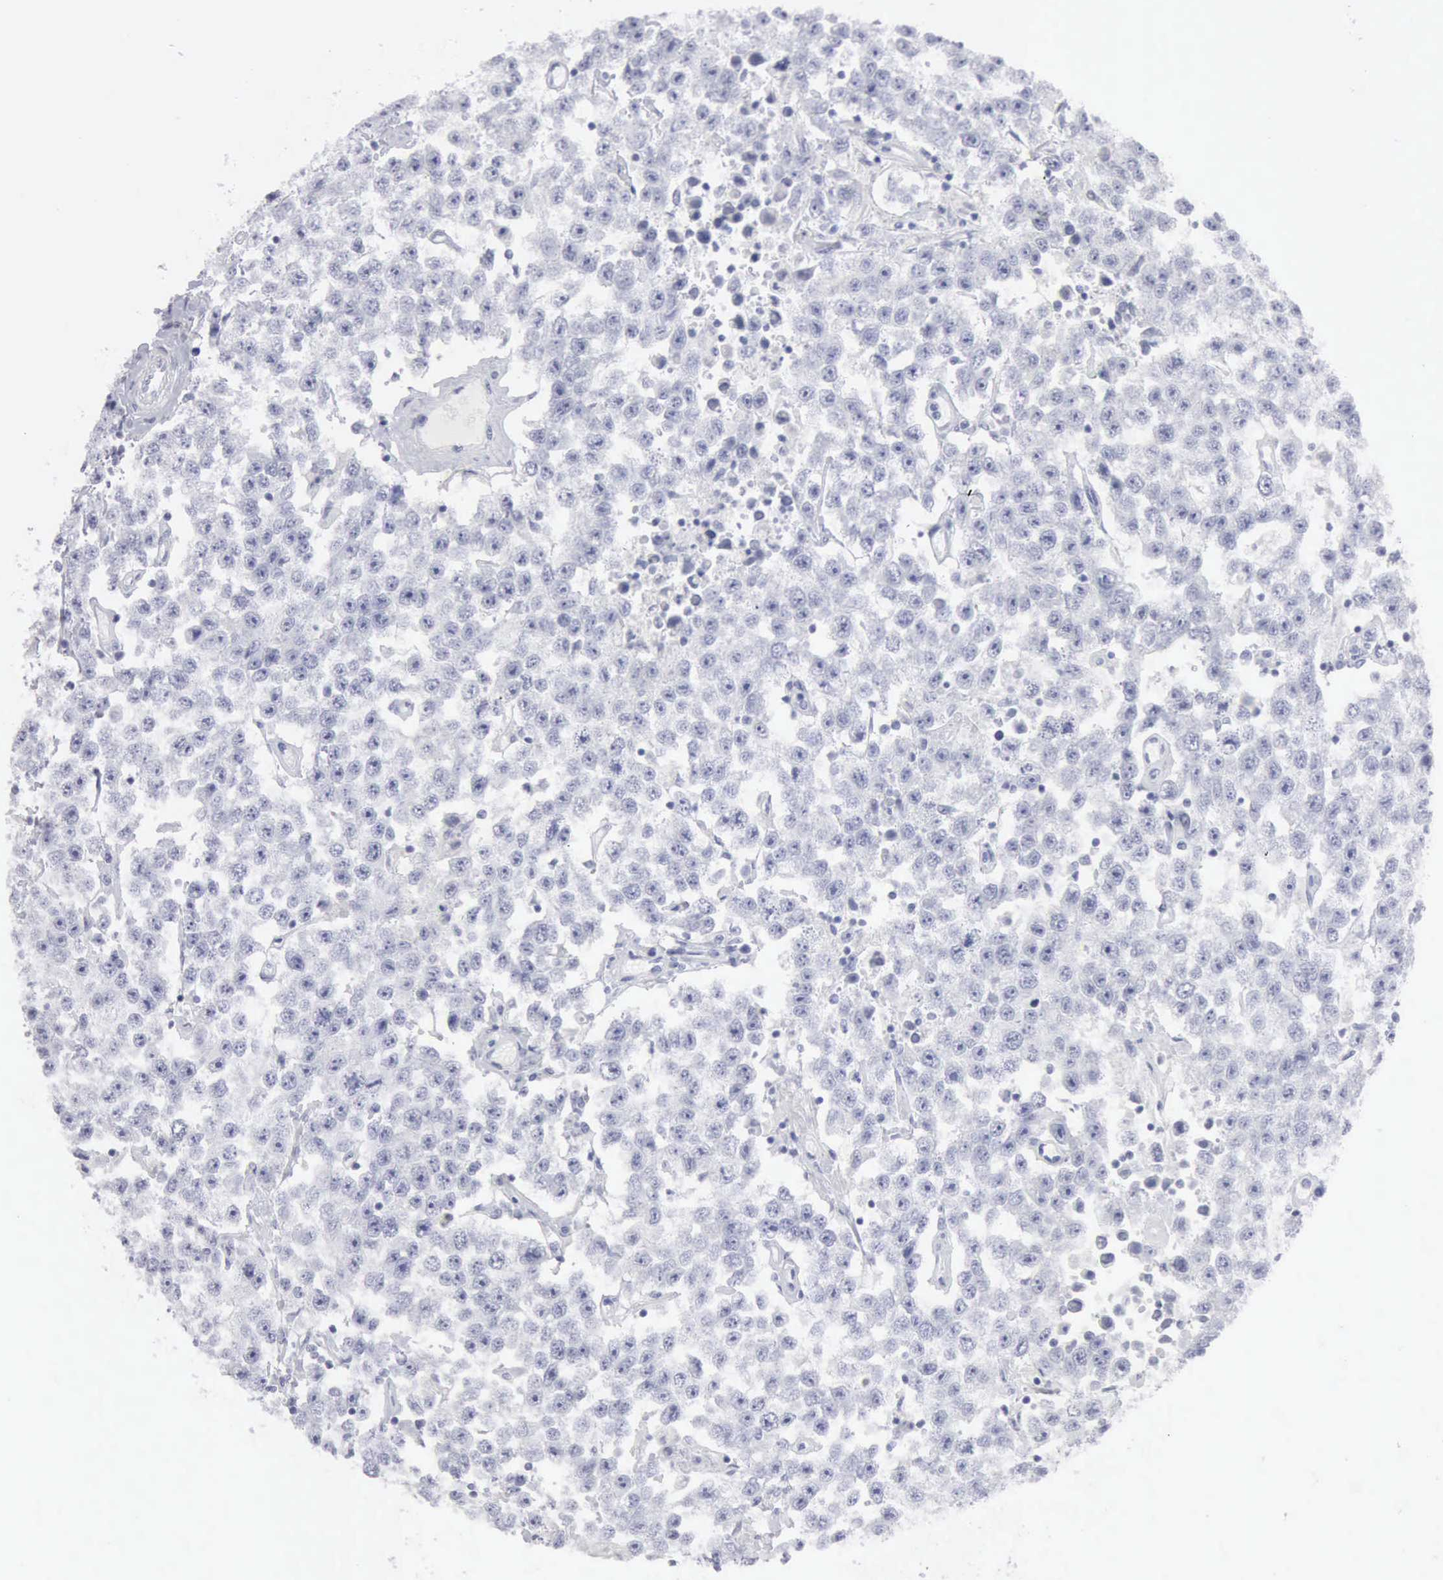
{"staining": {"intensity": "negative", "quantity": "none", "location": "none"}, "tissue": "testis cancer", "cell_type": "Tumor cells", "image_type": "cancer", "snomed": [{"axis": "morphology", "description": "Seminoma, NOS"}, {"axis": "topography", "description": "Testis"}], "caption": "Image shows no significant protein expression in tumor cells of testis seminoma. The staining was performed using DAB to visualize the protein expression in brown, while the nuclei were stained in blue with hematoxylin (Magnification: 20x).", "gene": "CMA1", "patient": {"sex": "male", "age": 52}}